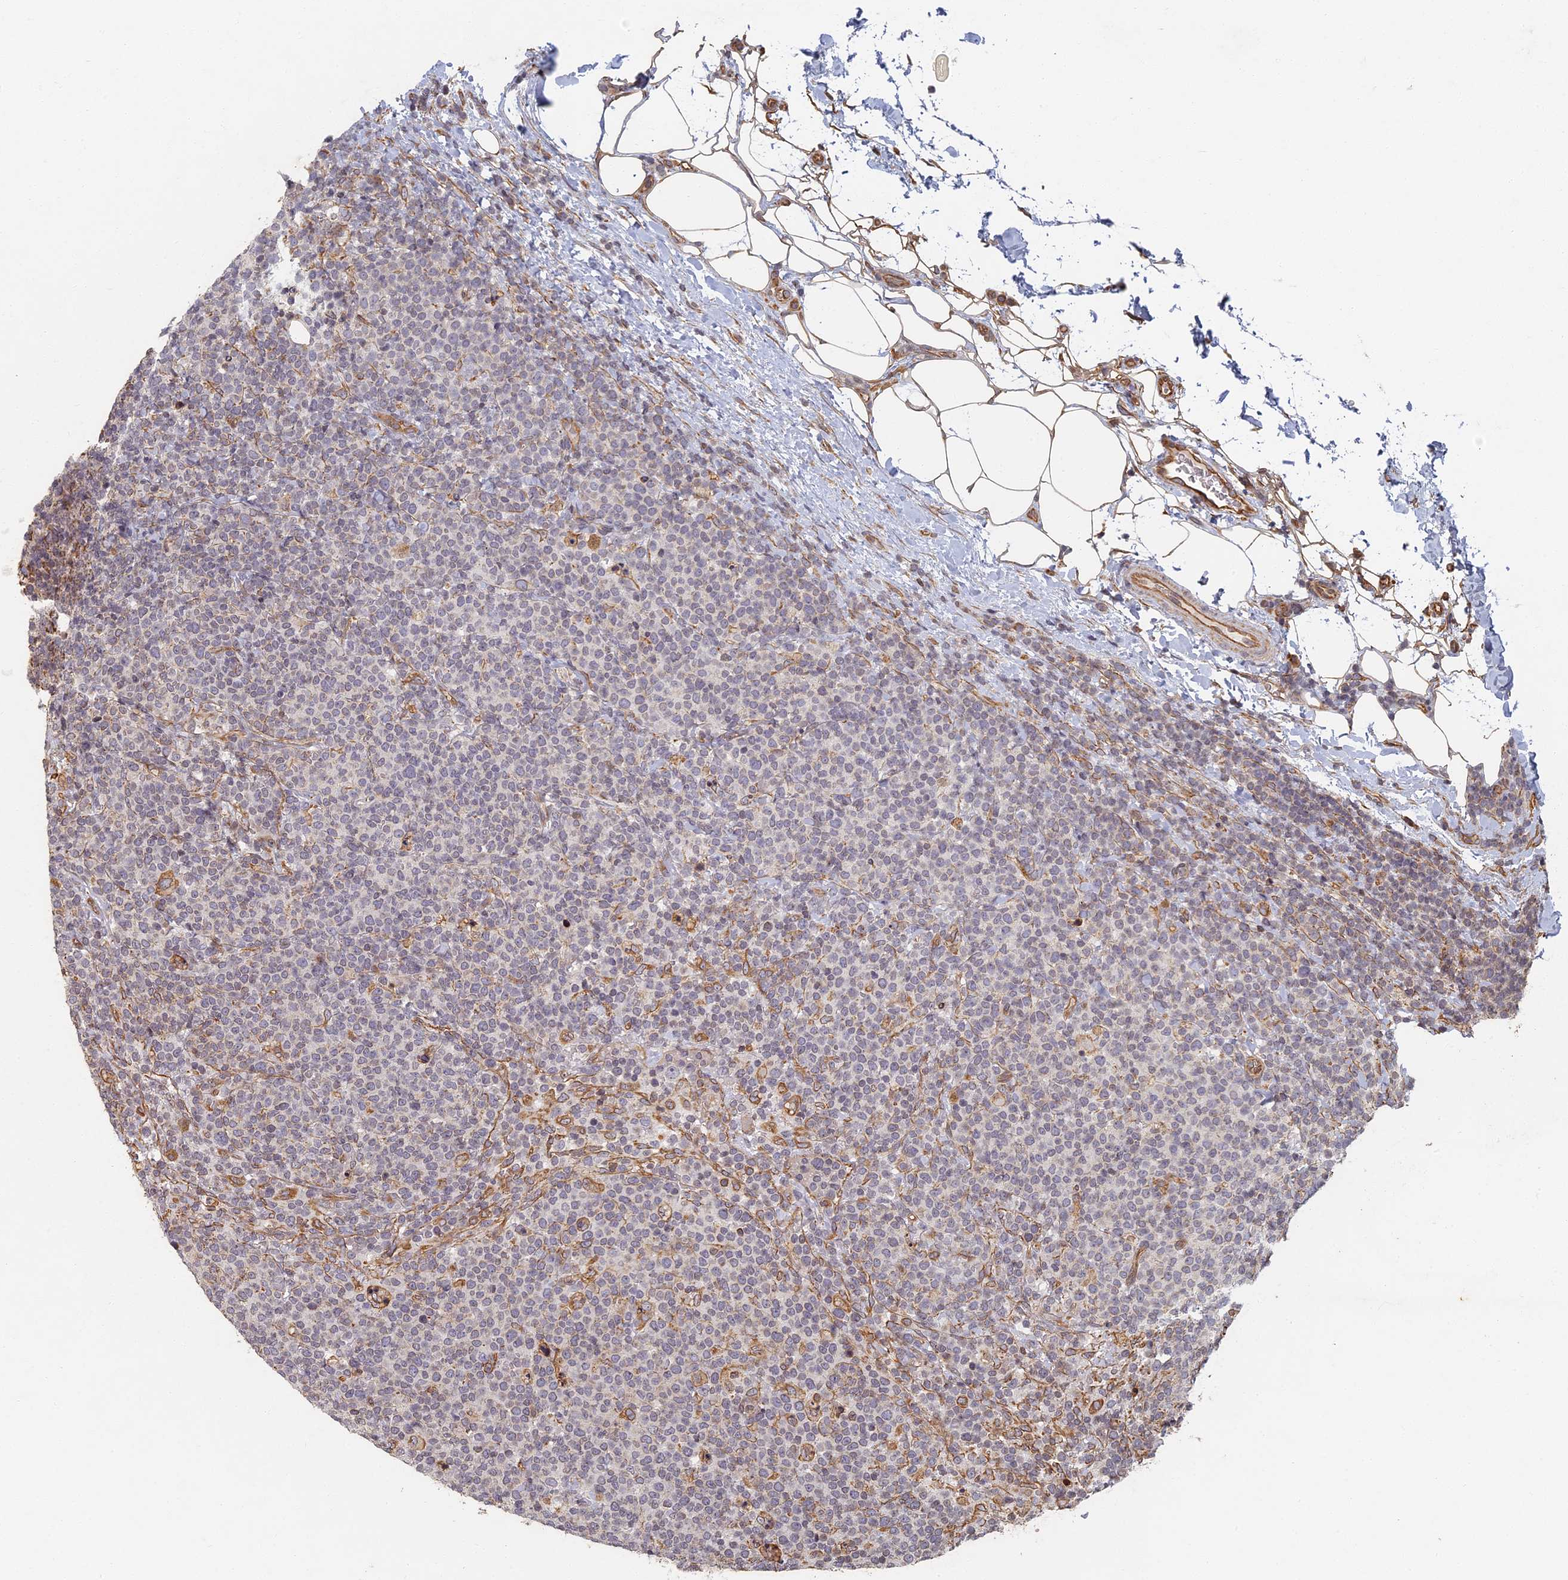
{"staining": {"intensity": "negative", "quantity": "none", "location": "none"}, "tissue": "lymphoma", "cell_type": "Tumor cells", "image_type": "cancer", "snomed": [{"axis": "morphology", "description": "Malignant lymphoma, non-Hodgkin's type, High grade"}, {"axis": "topography", "description": "Lymph node"}], "caption": "Lymphoma was stained to show a protein in brown. There is no significant positivity in tumor cells.", "gene": "ABCB10", "patient": {"sex": "male", "age": 61}}